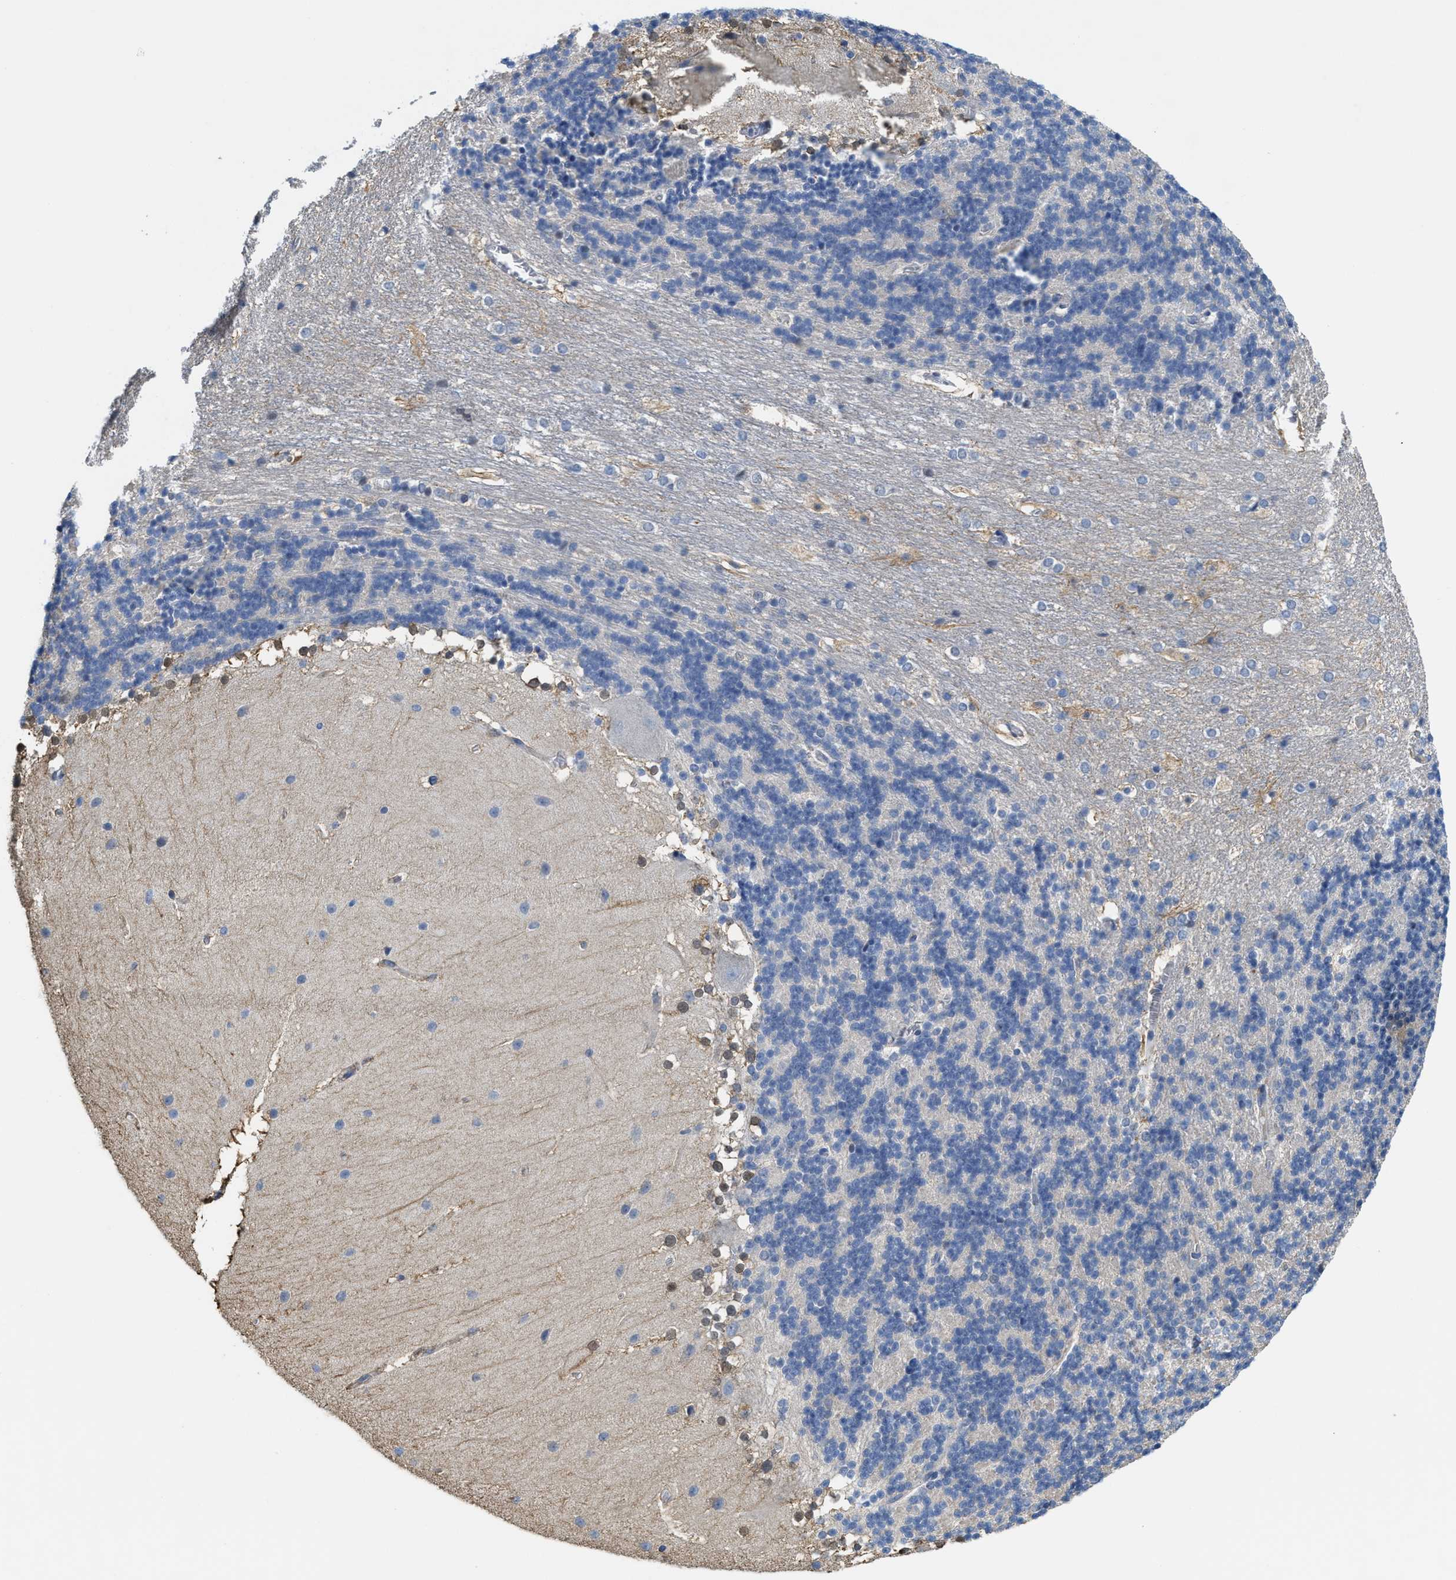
{"staining": {"intensity": "negative", "quantity": "none", "location": "none"}, "tissue": "cerebellum", "cell_type": "Cells in granular layer", "image_type": "normal", "snomed": [{"axis": "morphology", "description": "Normal tissue, NOS"}, {"axis": "topography", "description": "Cerebellum"}], "caption": "This is a photomicrograph of immunohistochemistry staining of normal cerebellum, which shows no staining in cells in granular layer.", "gene": "CPA2", "patient": {"sex": "female", "age": 19}}